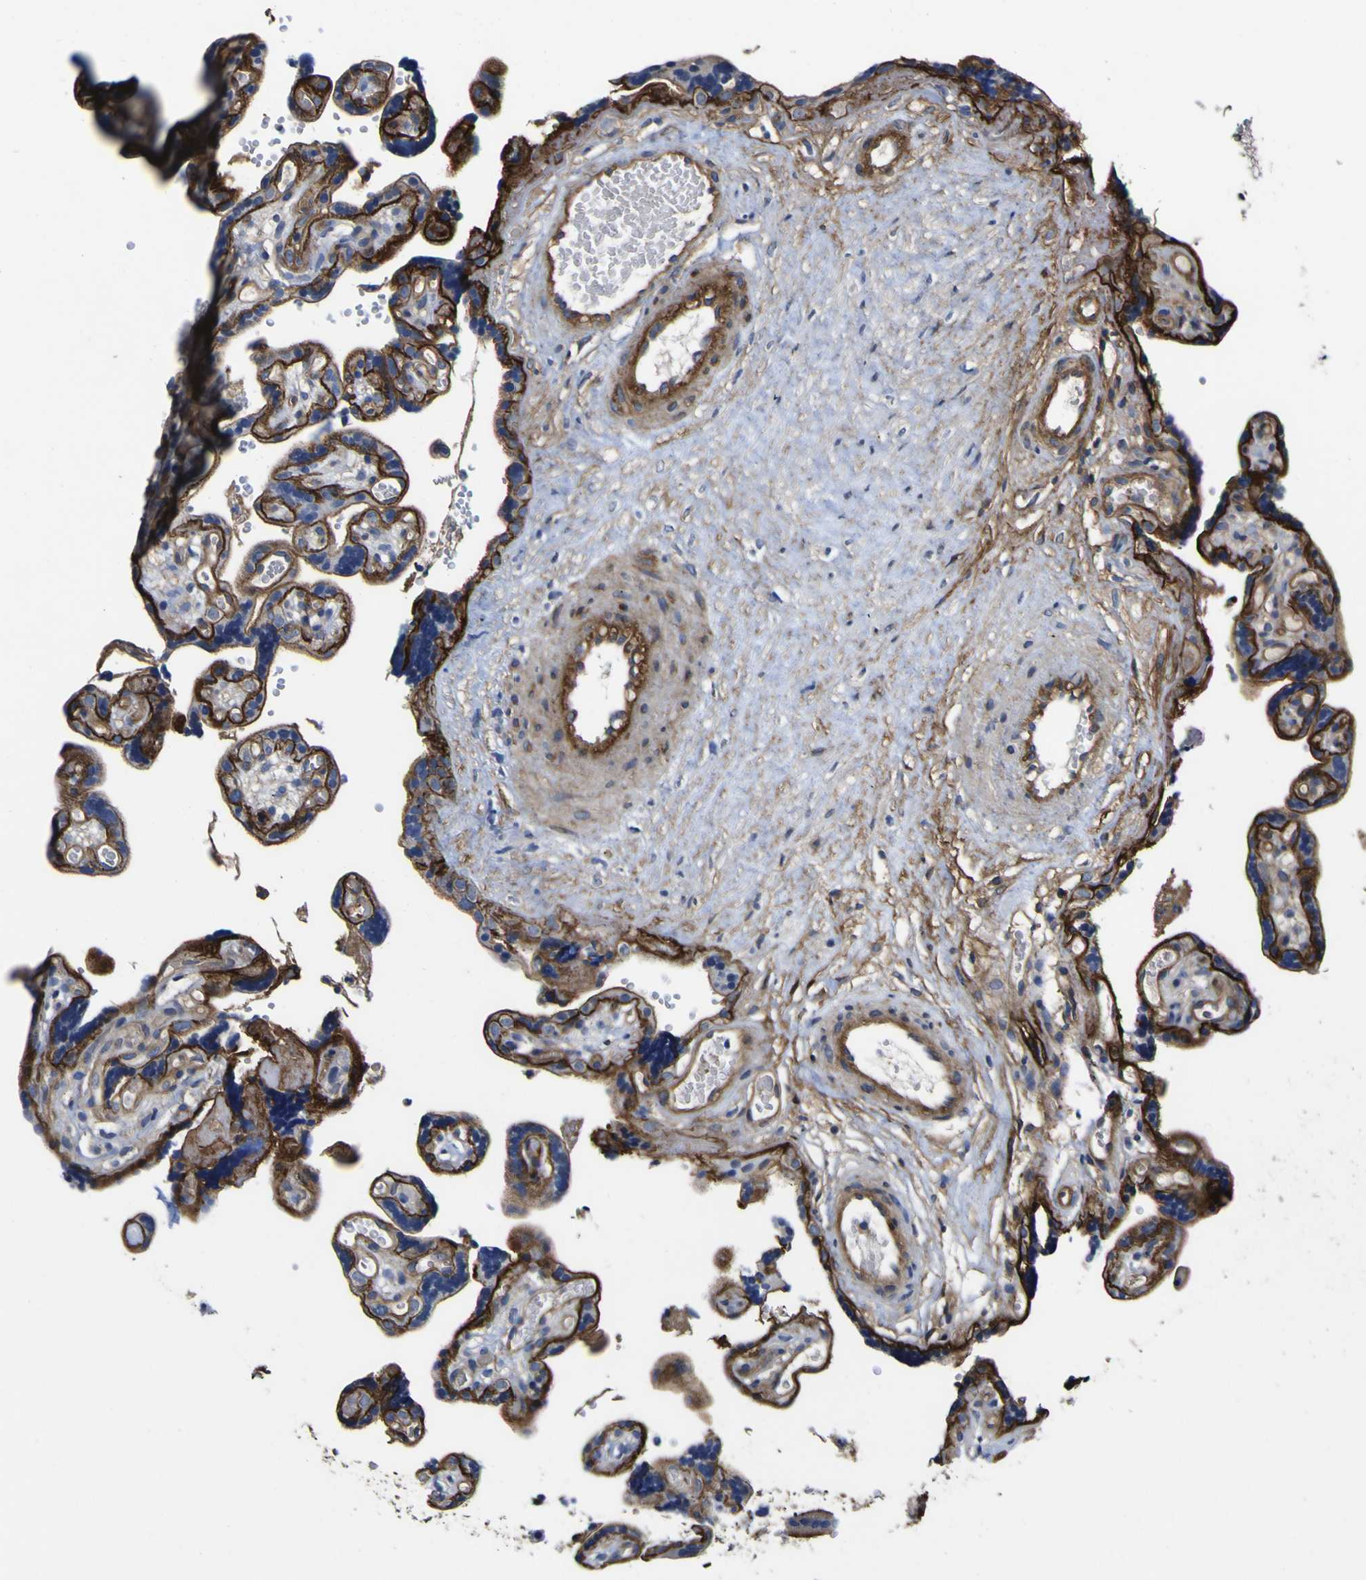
{"staining": {"intensity": "moderate", "quantity": ">75%", "location": "cytoplasmic/membranous"}, "tissue": "placenta", "cell_type": "Trophoblastic cells", "image_type": "normal", "snomed": [{"axis": "morphology", "description": "Normal tissue, NOS"}, {"axis": "topography", "description": "Placenta"}], "caption": "About >75% of trophoblastic cells in normal human placenta reveal moderate cytoplasmic/membranous protein positivity as visualized by brown immunohistochemical staining.", "gene": "CD151", "patient": {"sex": "female", "age": 30}}